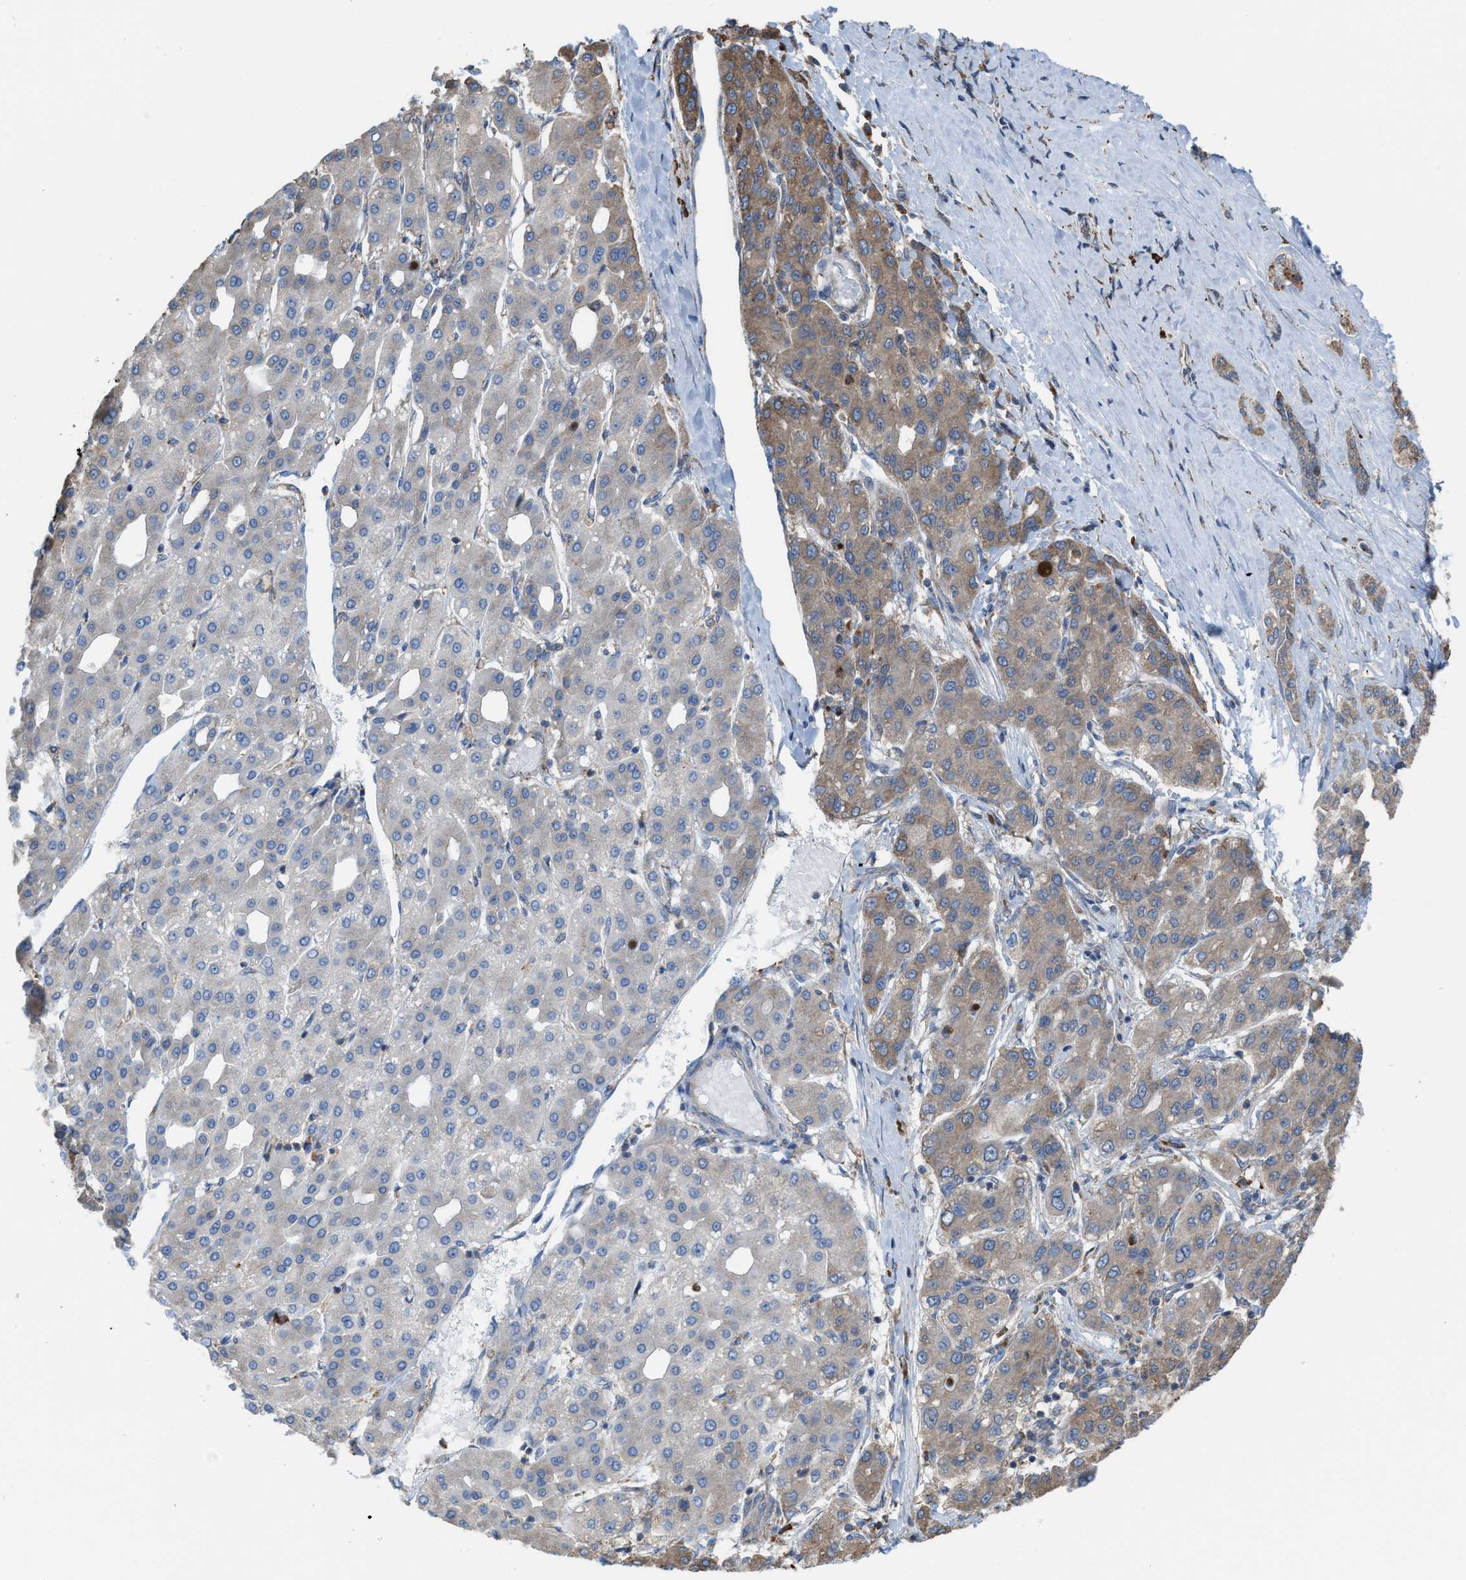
{"staining": {"intensity": "moderate", "quantity": "25%-75%", "location": "cytoplasmic/membranous"}, "tissue": "liver cancer", "cell_type": "Tumor cells", "image_type": "cancer", "snomed": [{"axis": "morphology", "description": "Carcinoma, Hepatocellular, NOS"}, {"axis": "topography", "description": "Liver"}], "caption": "Immunohistochemistry (IHC) (DAB) staining of liver hepatocellular carcinoma demonstrates moderate cytoplasmic/membranous protein expression in about 25%-75% of tumor cells. The staining was performed using DAB, with brown indicating positive protein expression. Nuclei are stained blue with hematoxylin.", "gene": "PLAA", "patient": {"sex": "male", "age": 65}}